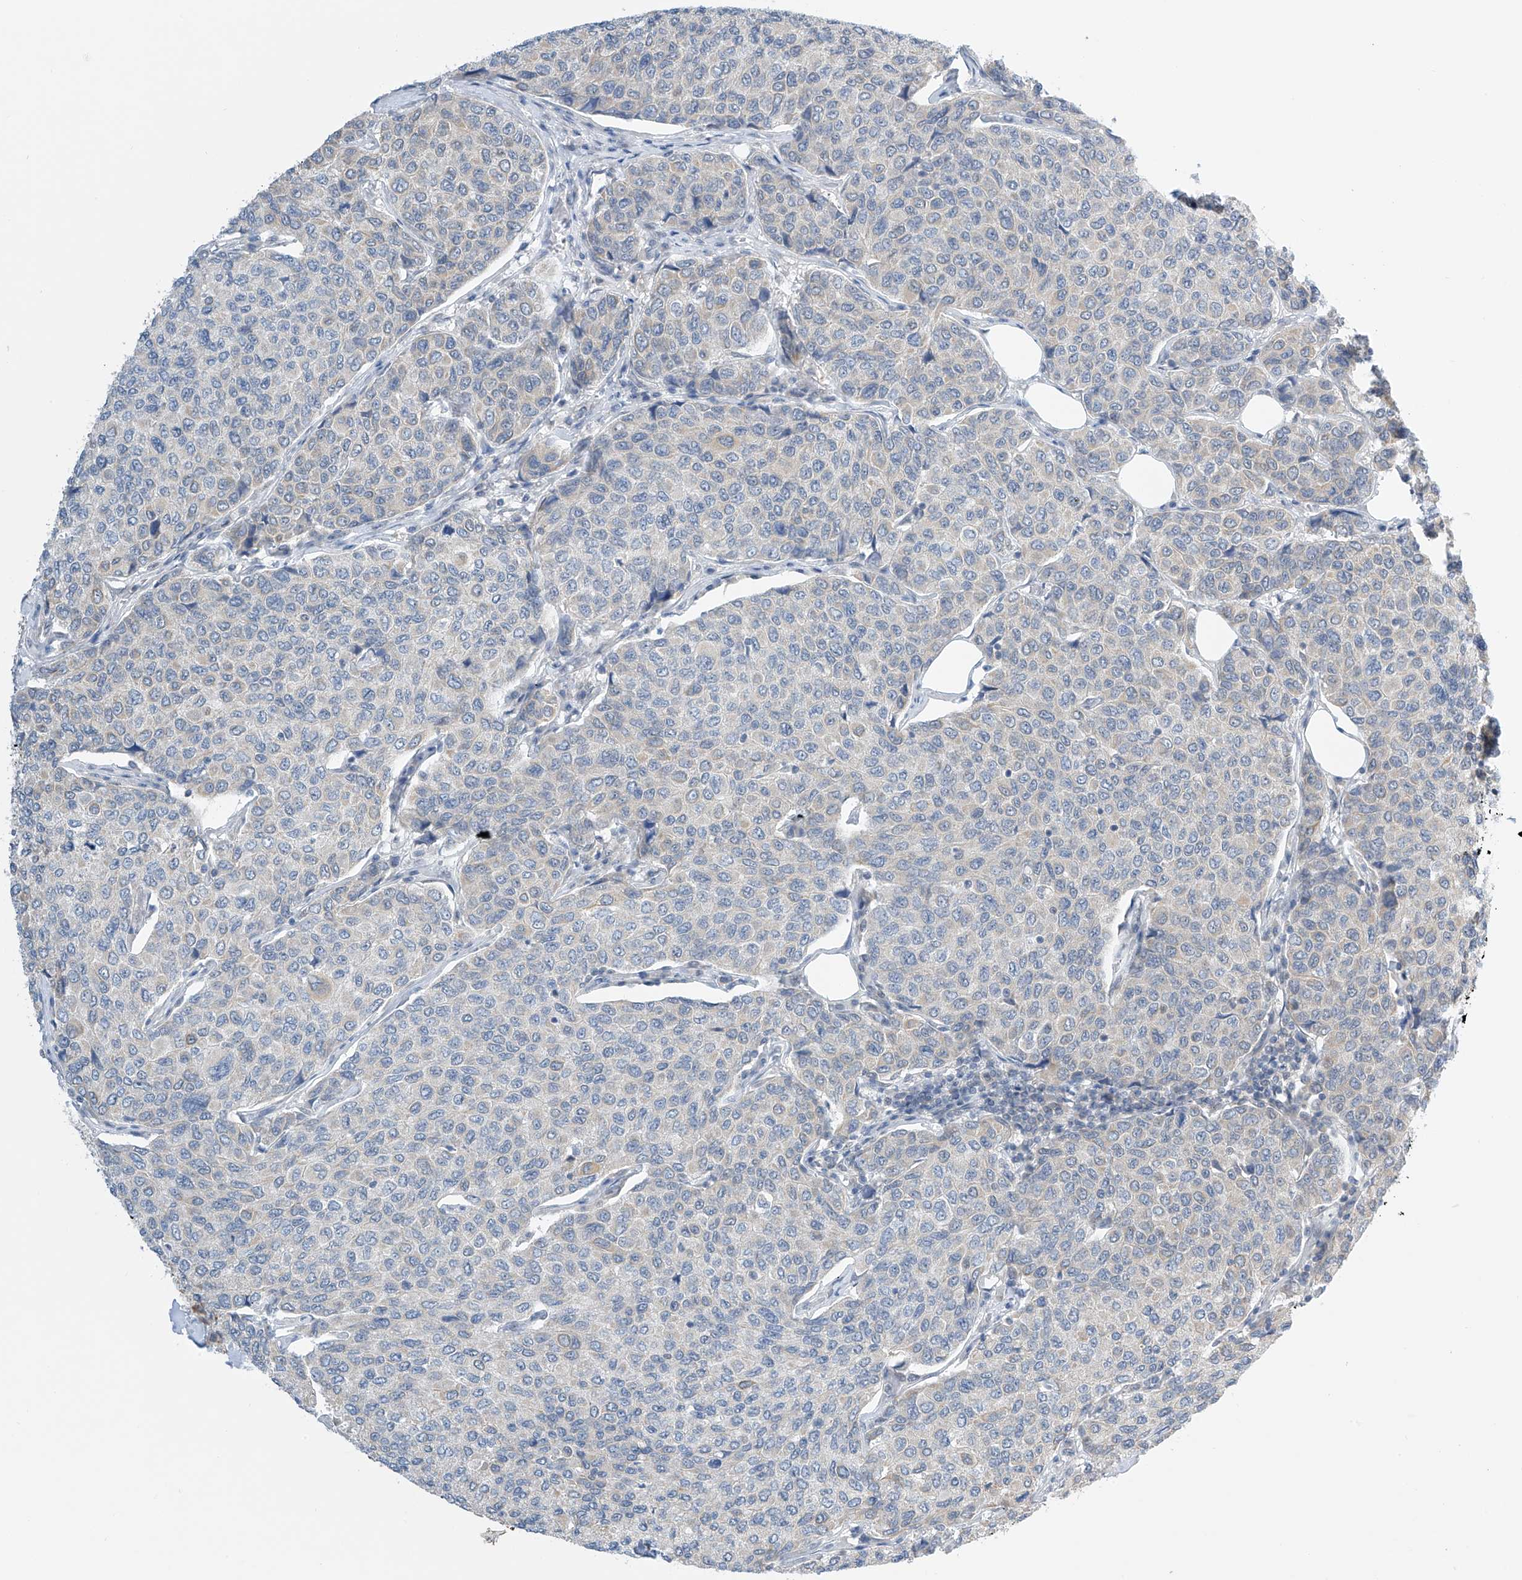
{"staining": {"intensity": "negative", "quantity": "none", "location": "none"}, "tissue": "breast cancer", "cell_type": "Tumor cells", "image_type": "cancer", "snomed": [{"axis": "morphology", "description": "Duct carcinoma"}, {"axis": "topography", "description": "Breast"}], "caption": "IHC histopathology image of human breast cancer (infiltrating ductal carcinoma) stained for a protein (brown), which demonstrates no positivity in tumor cells.", "gene": "APLF", "patient": {"sex": "female", "age": 55}}